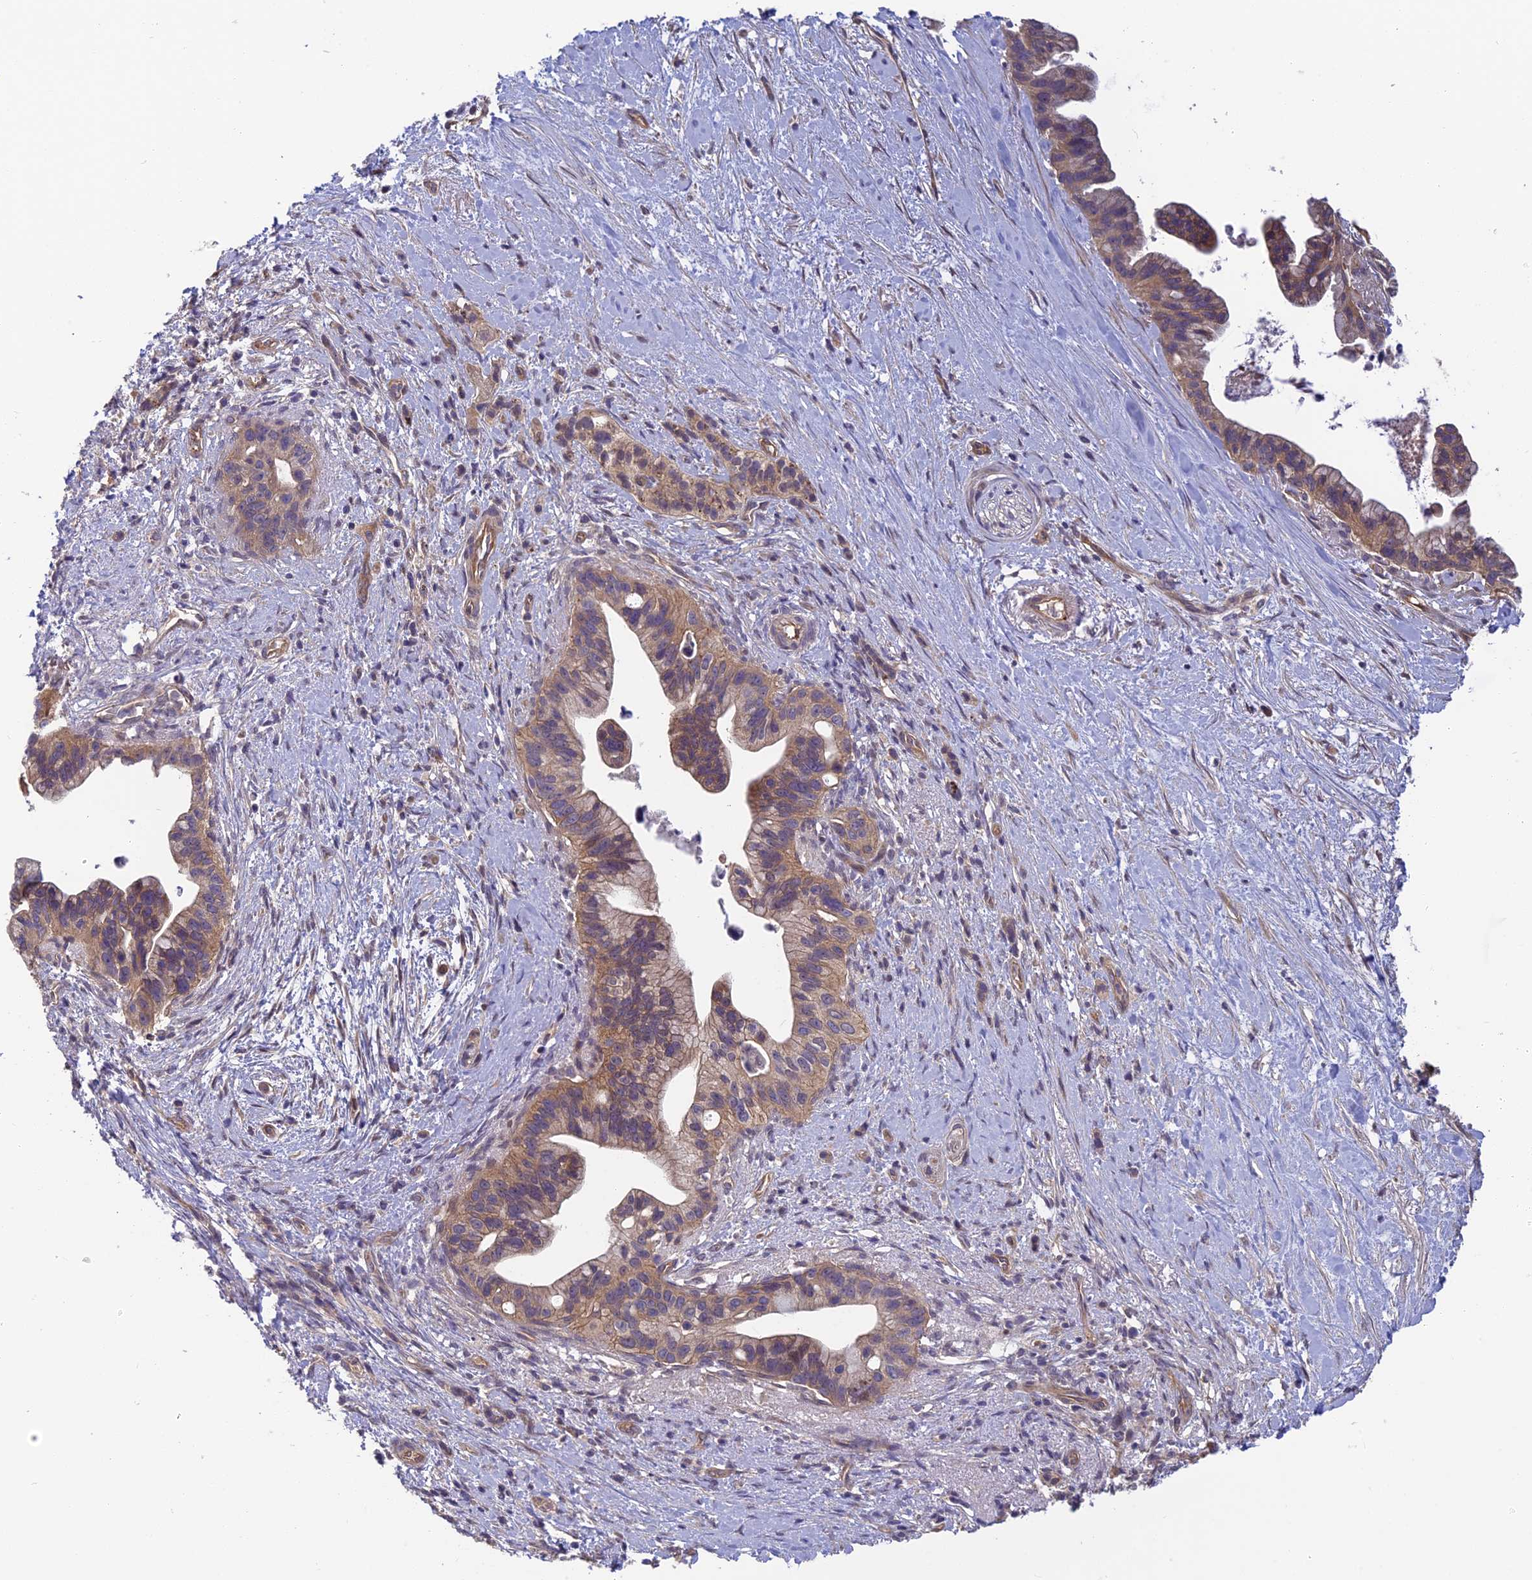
{"staining": {"intensity": "weak", "quantity": ">75%", "location": "cytoplasmic/membranous"}, "tissue": "pancreatic cancer", "cell_type": "Tumor cells", "image_type": "cancer", "snomed": [{"axis": "morphology", "description": "Adenocarcinoma, NOS"}, {"axis": "topography", "description": "Pancreas"}], "caption": "Protein staining demonstrates weak cytoplasmic/membranous positivity in approximately >75% of tumor cells in adenocarcinoma (pancreatic).", "gene": "PIKFYVE", "patient": {"sex": "female", "age": 83}}